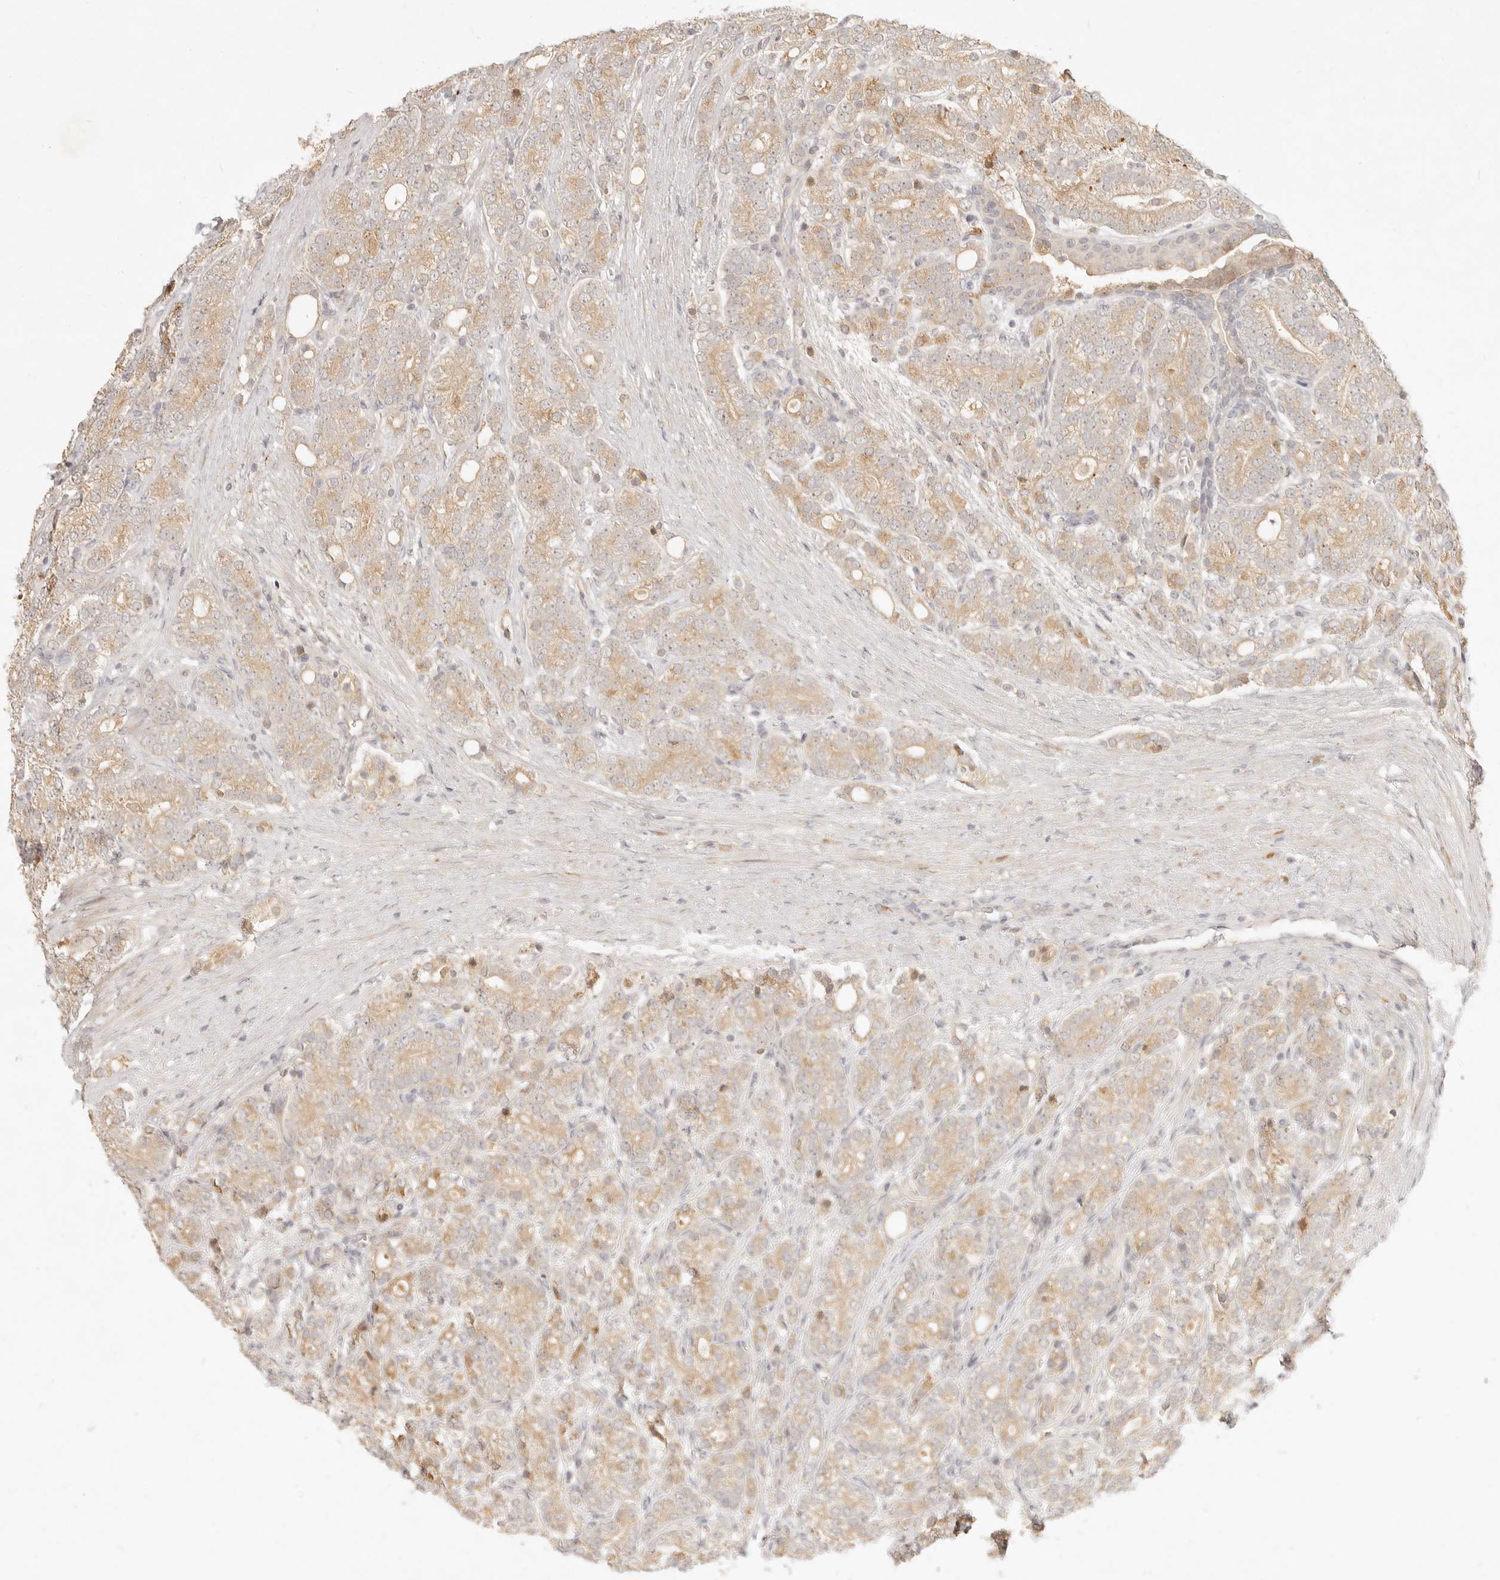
{"staining": {"intensity": "moderate", "quantity": ">75%", "location": "cytoplasmic/membranous"}, "tissue": "prostate cancer", "cell_type": "Tumor cells", "image_type": "cancer", "snomed": [{"axis": "morphology", "description": "Adenocarcinoma, High grade"}, {"axis": "topography", "description": "Prostate"}], "caption": "Protein expression analysis of prostate cancer (high-grade adenocarcinoma) exhibits moderate cytoplasmic/membranous expression in approximately >75% of tumor cells.", "gene": "UBXN11", "patient": {"sex": "male", "age": 57}}